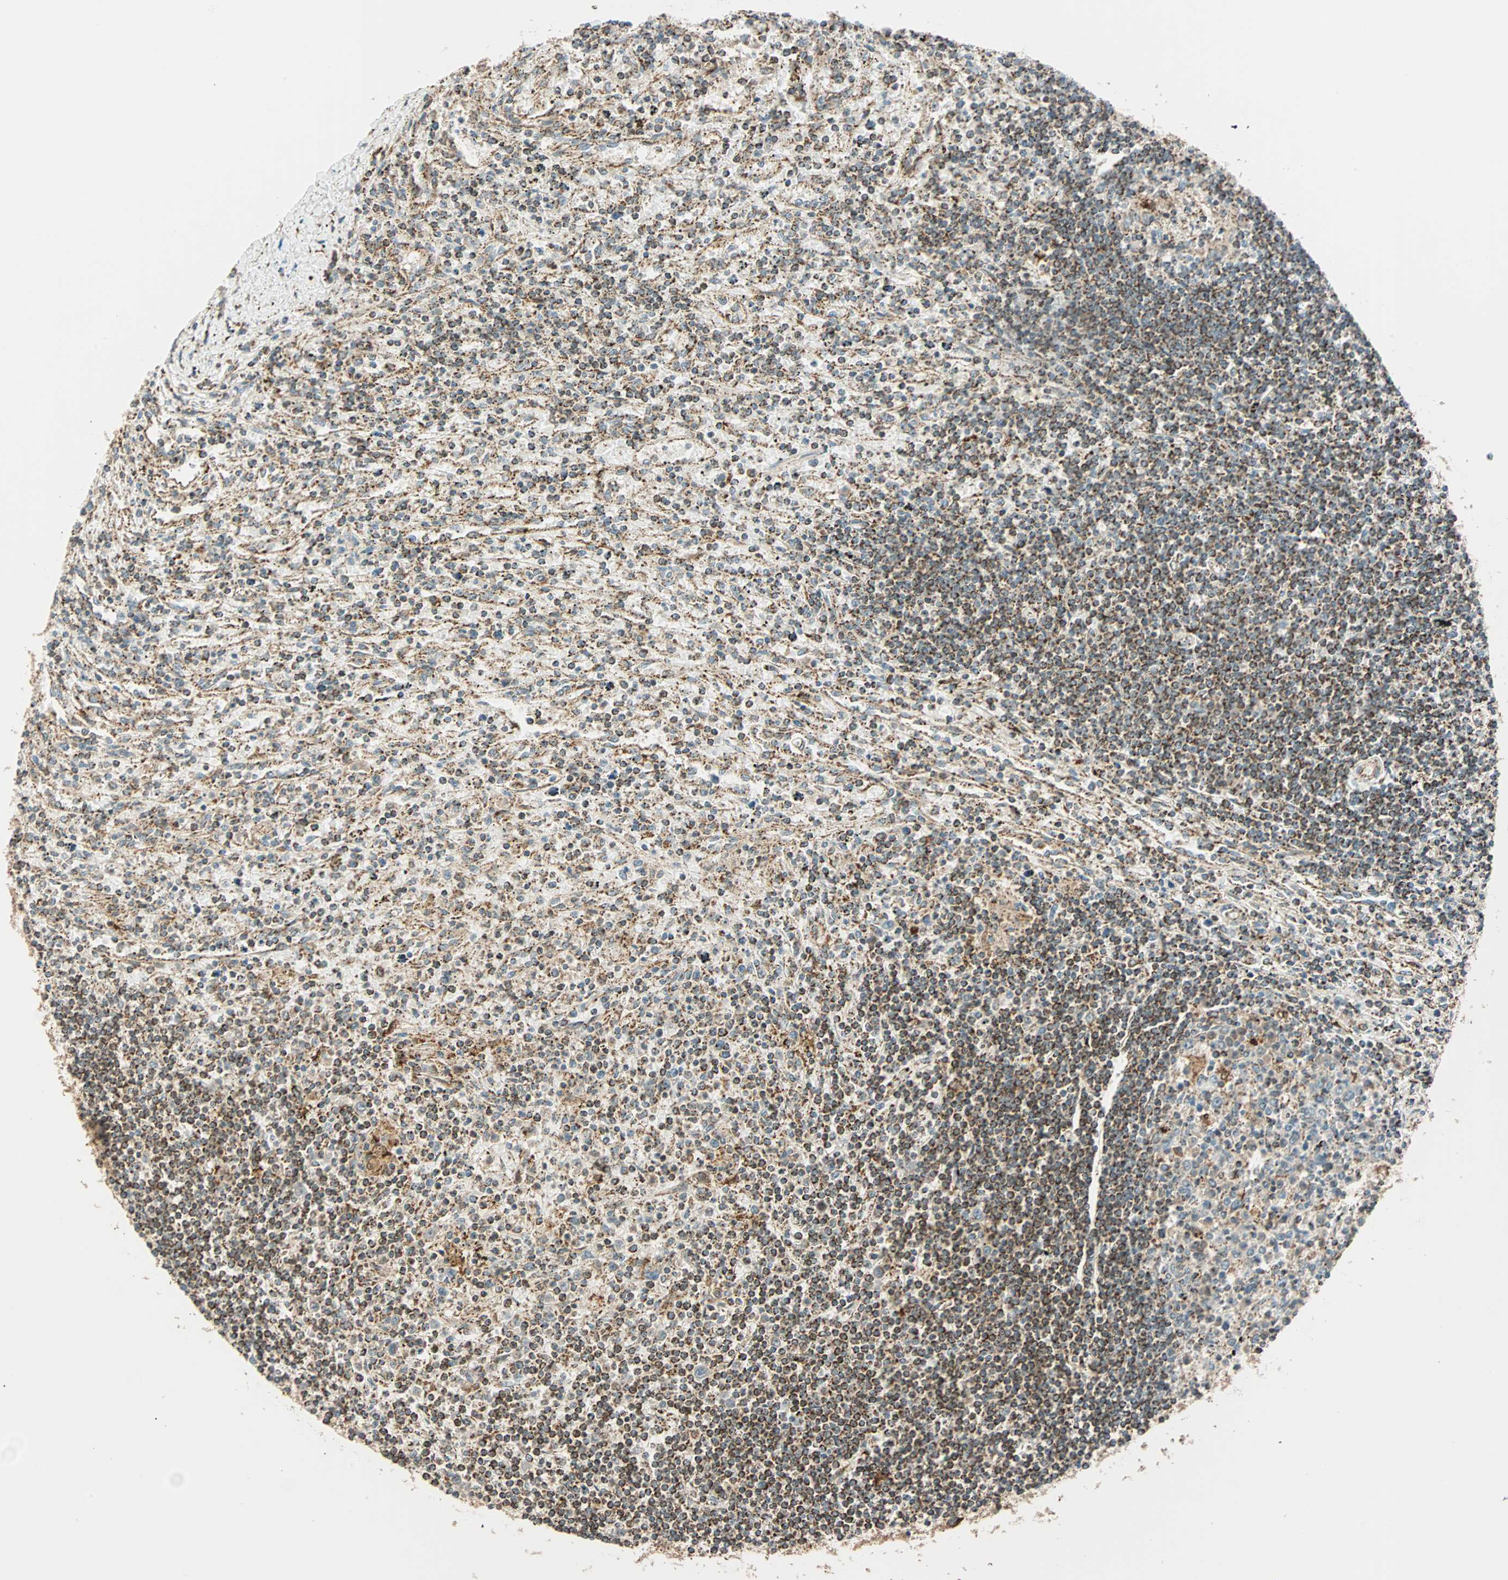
{"staining": {"intensity": "weak", "quantity": ">75%", "location": "cytoplasmic/membranous"}, "tissue": "lymphoma", "cell_type": "Tumor cells", "image_type": "cancer", "snomed": [{"axis": "morphology", "description": "Malignant lymphoma, non-Hodgkin's type, Low grade"}, {"axis": "topography", "description": "Spleen"}], "caption": "Malignant lymphoma, non-Hodgkin's type (low-grade) stained for a protein demonstrates weak cytoplasmic/membranous positivity in tumor cells.", "gene": "SPRY4", "patient": {"sex": "male", "age": 76}}